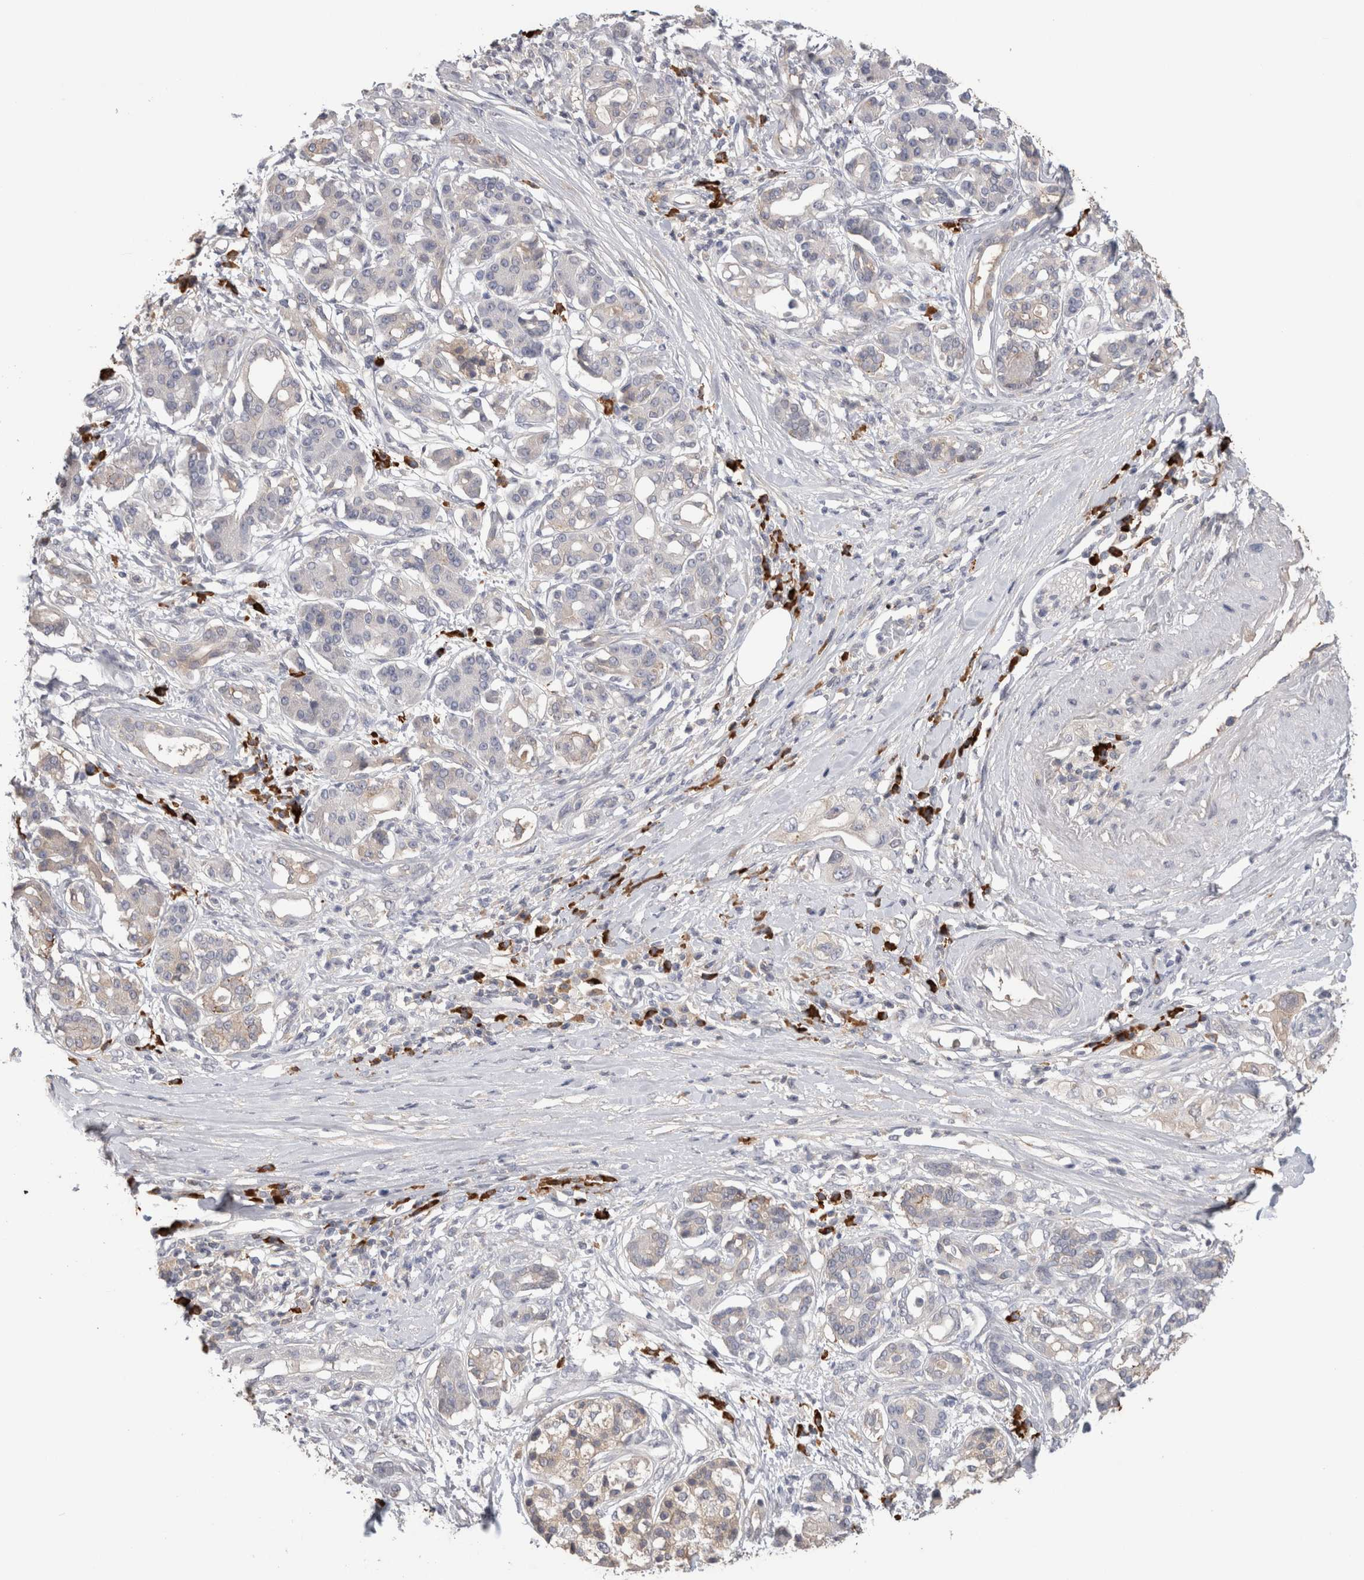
{"staining": {"intensity": "negative", "quantity": "none", "location": "none"}, "tissue": "pancreatic cancer", "cell_type": "Tumor cells", "image_type": "cancer", "snomed": [{"axis": "morphology", "description": "Adenocarcinoma, NOS"}, {"axis": "topography", "description": "Pancreas"}], "caption": "IHC of human pancreatic adenocarcinoma shows no staining in tumor cells.", "gene": "PPP3CC", "patient": {"sex": "female", "age": 56}}